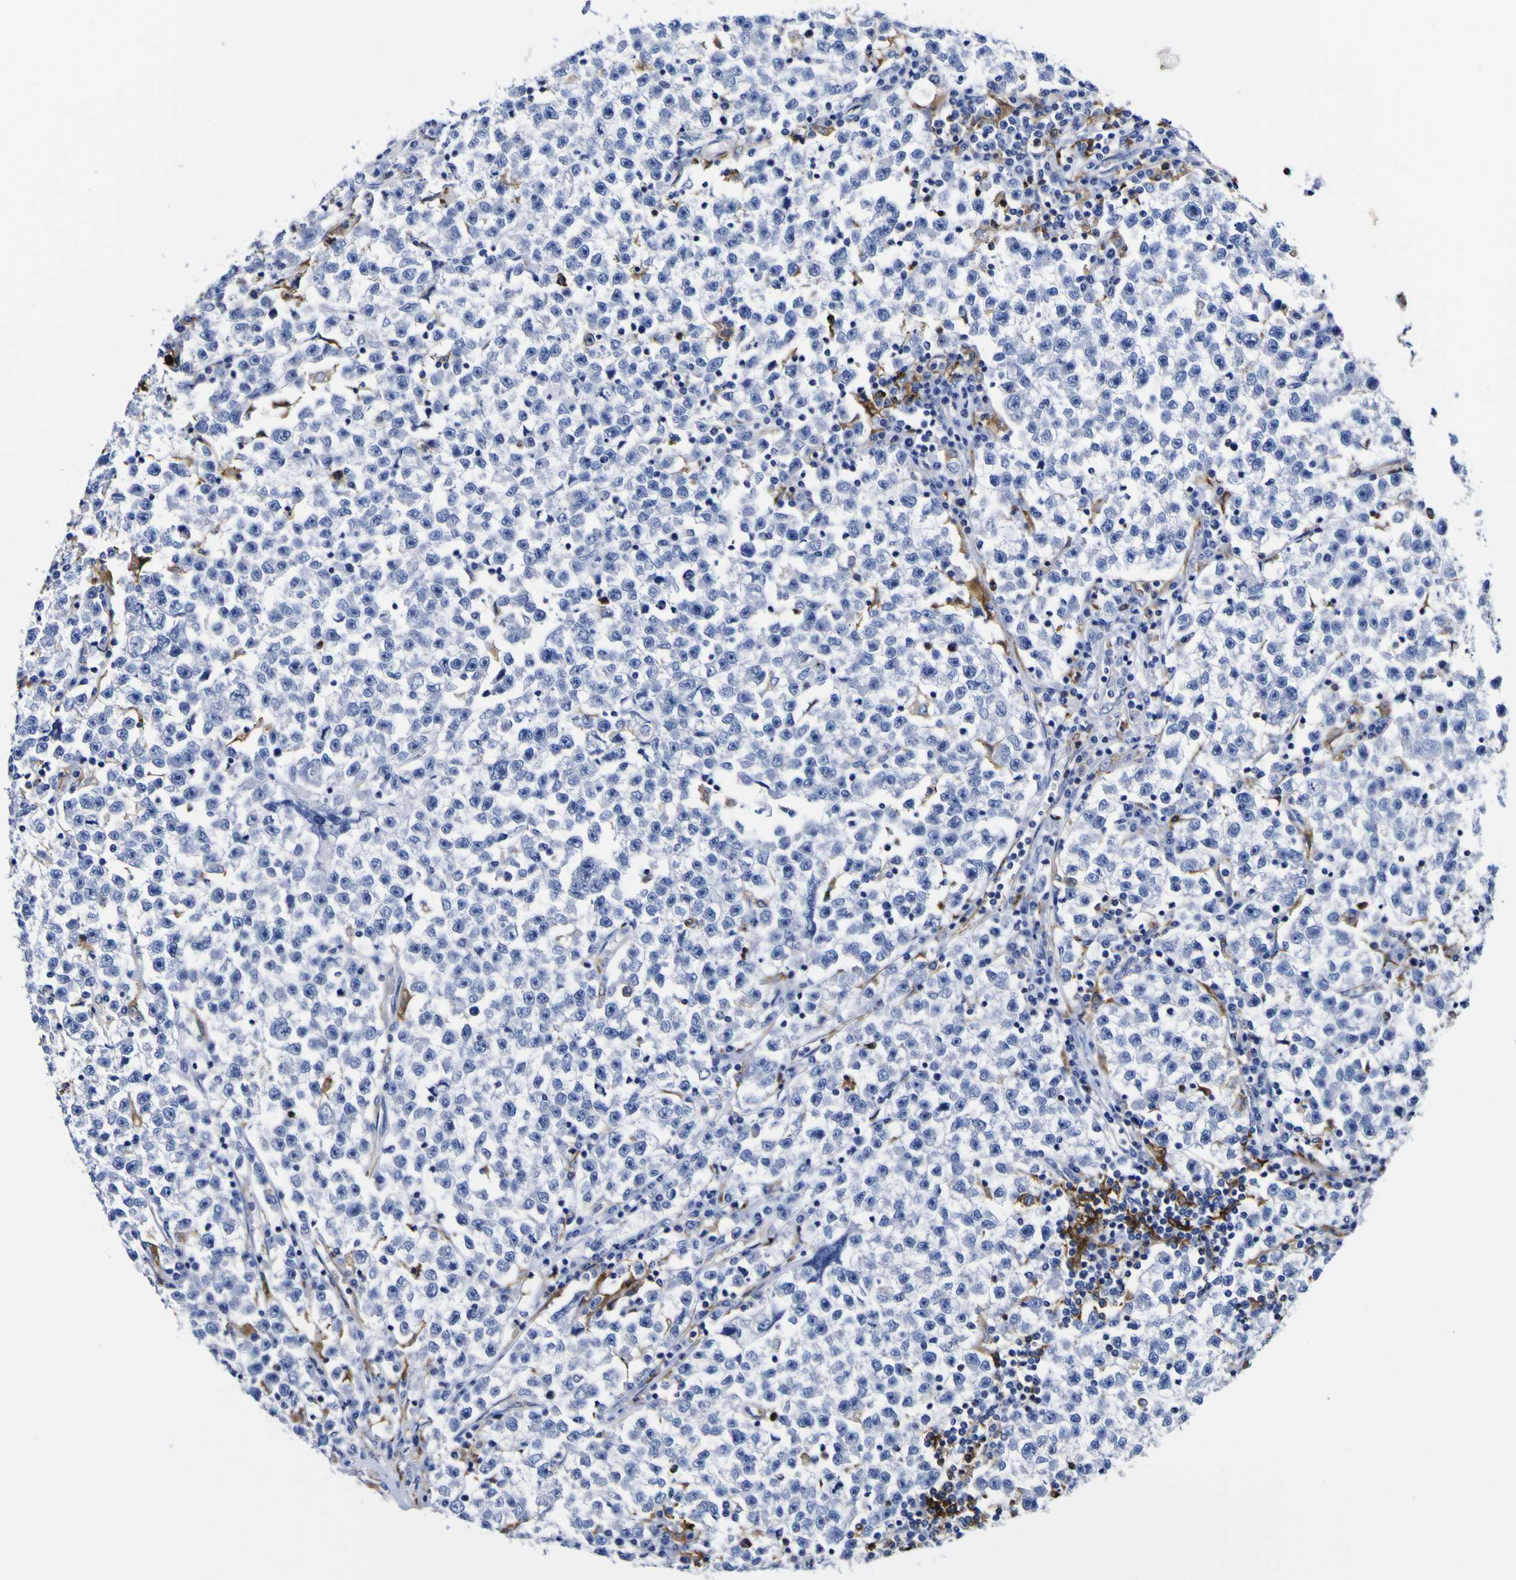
{"staining": {"intensity": "negative", "quantity": "none", "location": "none"}, "tissue": "testis cancer", "cell_type": "Tumor cells", "image_type": "cancer", "snomed": [{"axis": "morphology", "description": "Seminoma, NOS"}, {"axis": "topography", "description": "Testis"}], "caption": "This is an IHC micrograph of human seminoma (testis). There is no expression in tumor cells.", "gene": "HLA-DQA1", "patient": {"sex": "male", "age": 22}}